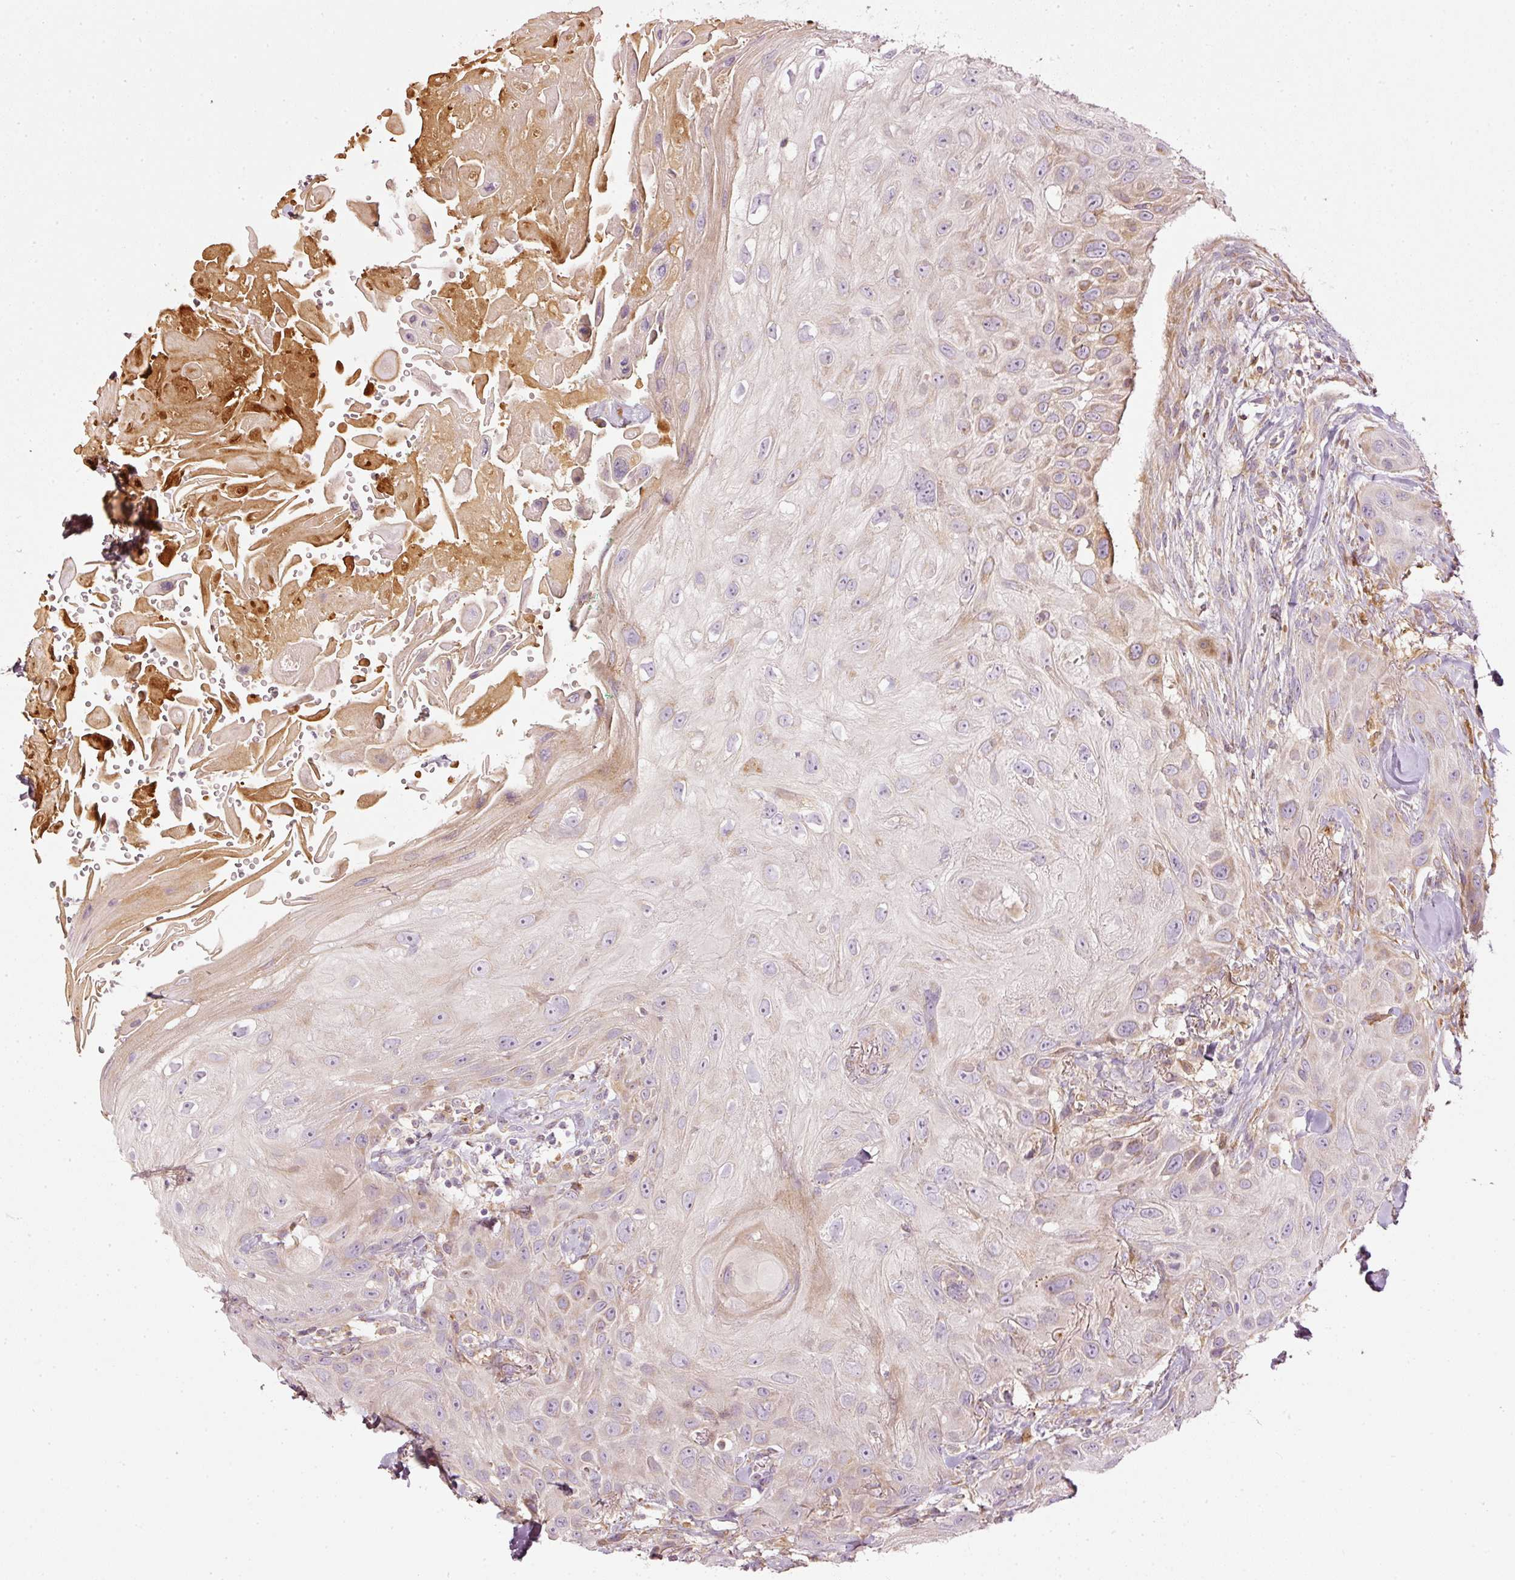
{"staining": {"intensity": "moderate", "quantity": "<25%", "location": "cytoplasmic/membranous"}, "tissue": "head and neck cancer", "cell_type": "Tumor cells", "image_type": "cancer", "snomed": [{"axis": "morphology", "description": "Squamous cell carcinoma, NOS"}, {"axis": "topography", "description": "Head-Neck"}], "caption": "This is an image of IHC staining of head and neck cancer, which shows moderate expression in the cytoplasmic/membranous of tumor cells.", "gene": "SERPING1", "patient": {"sex": "male", "age": 81}}